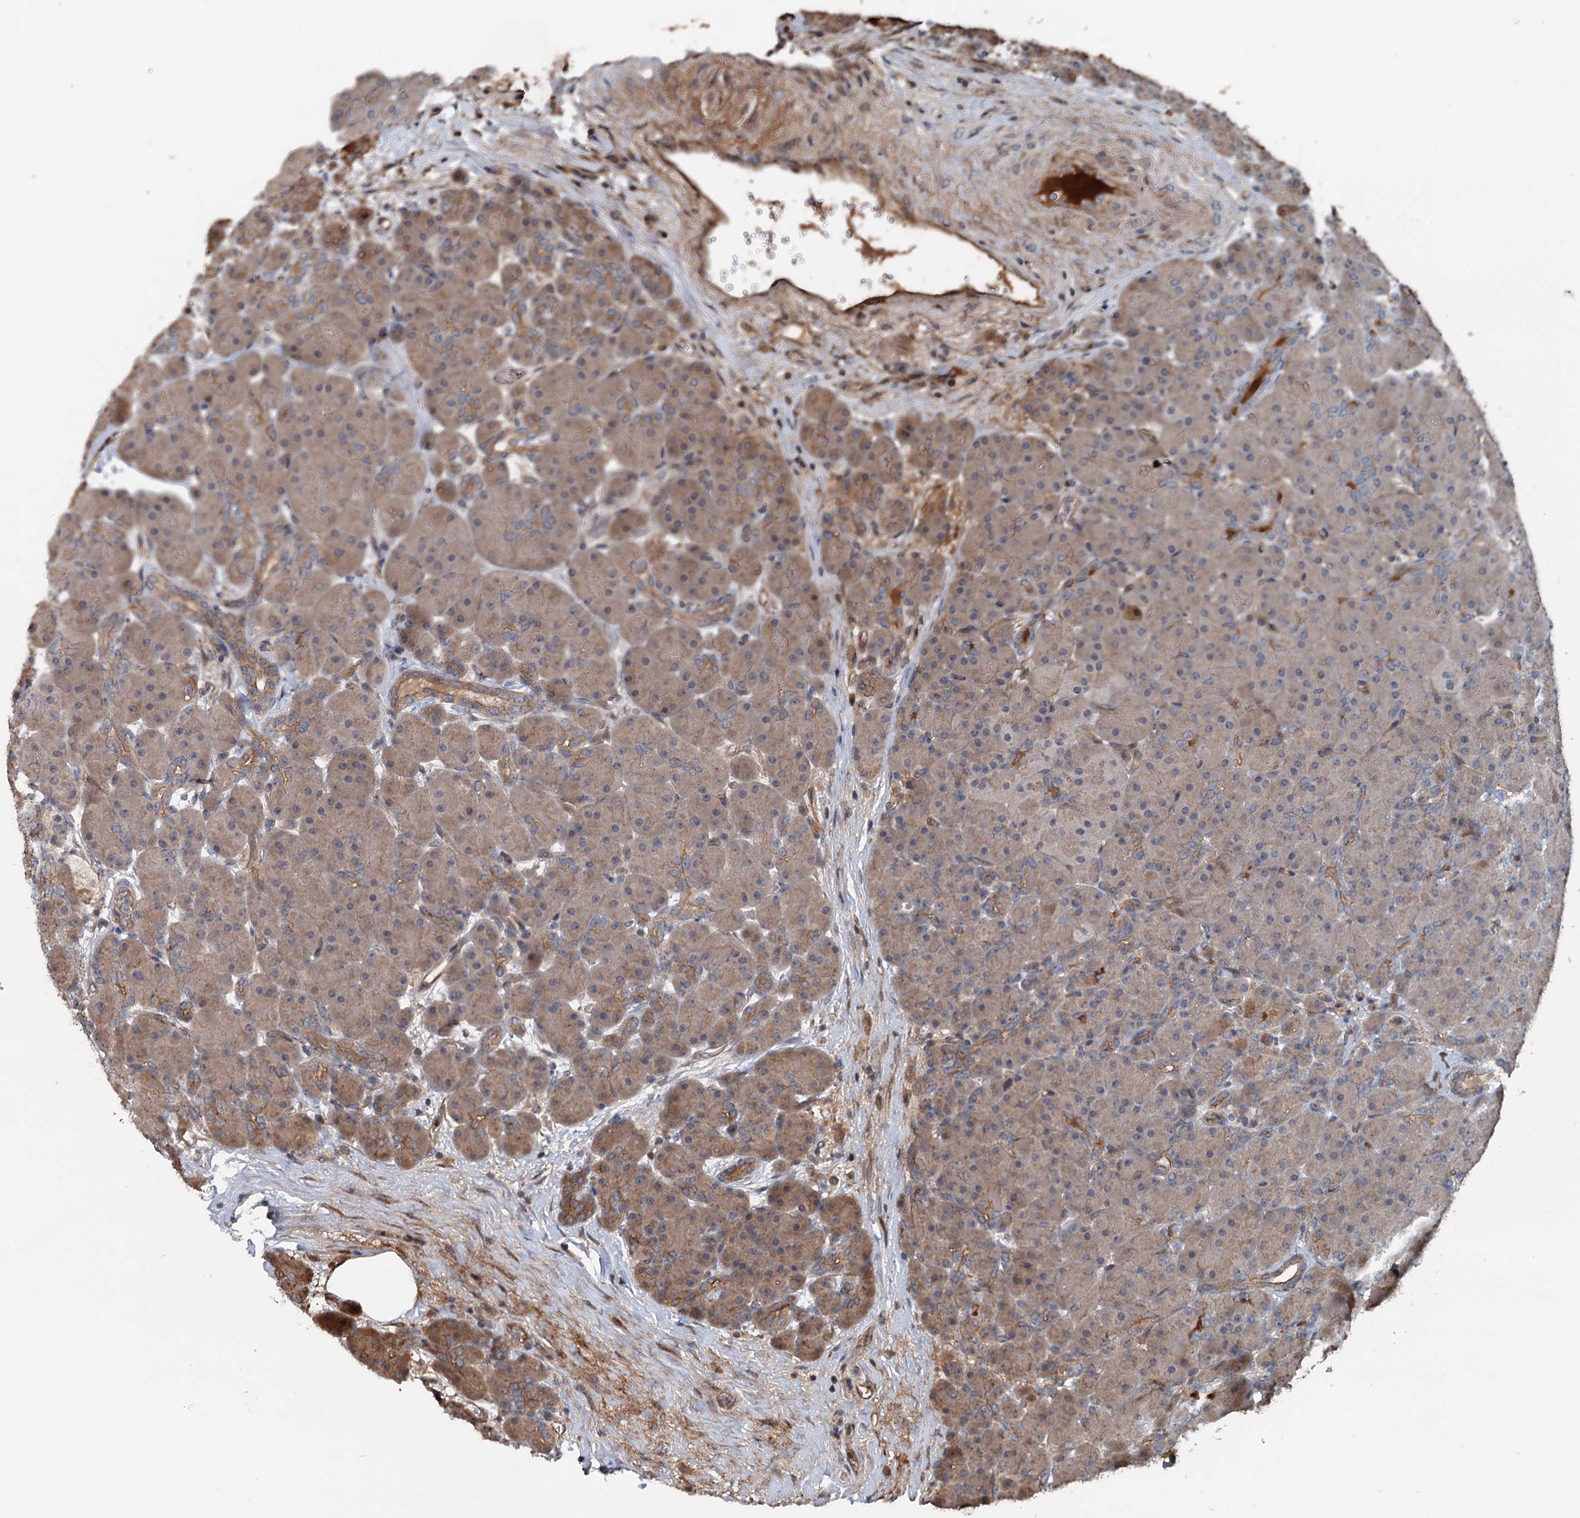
{"staining": {"intensity": "moderate", "quantity": "<25%", "location": "cytoplasmic/membranous"}, "tissue": "pancreas", "cell_type": "Exocrine glandular cells", "image_type": "normal", "snomed": [{"axis": "morphology", "description": "Normal tissue, NOS"}, {"axis": "topography", "description": "Pancreas"}], "caption": "The image shows staining of benign pancreas, revealing moderate cytoplasmic/membranous protein staining (brown color) within exocrine glandular cells. Nuclei are stained in blue.", "gene": "TEDC1", "patient": {"sex": "male", "age": 66}}